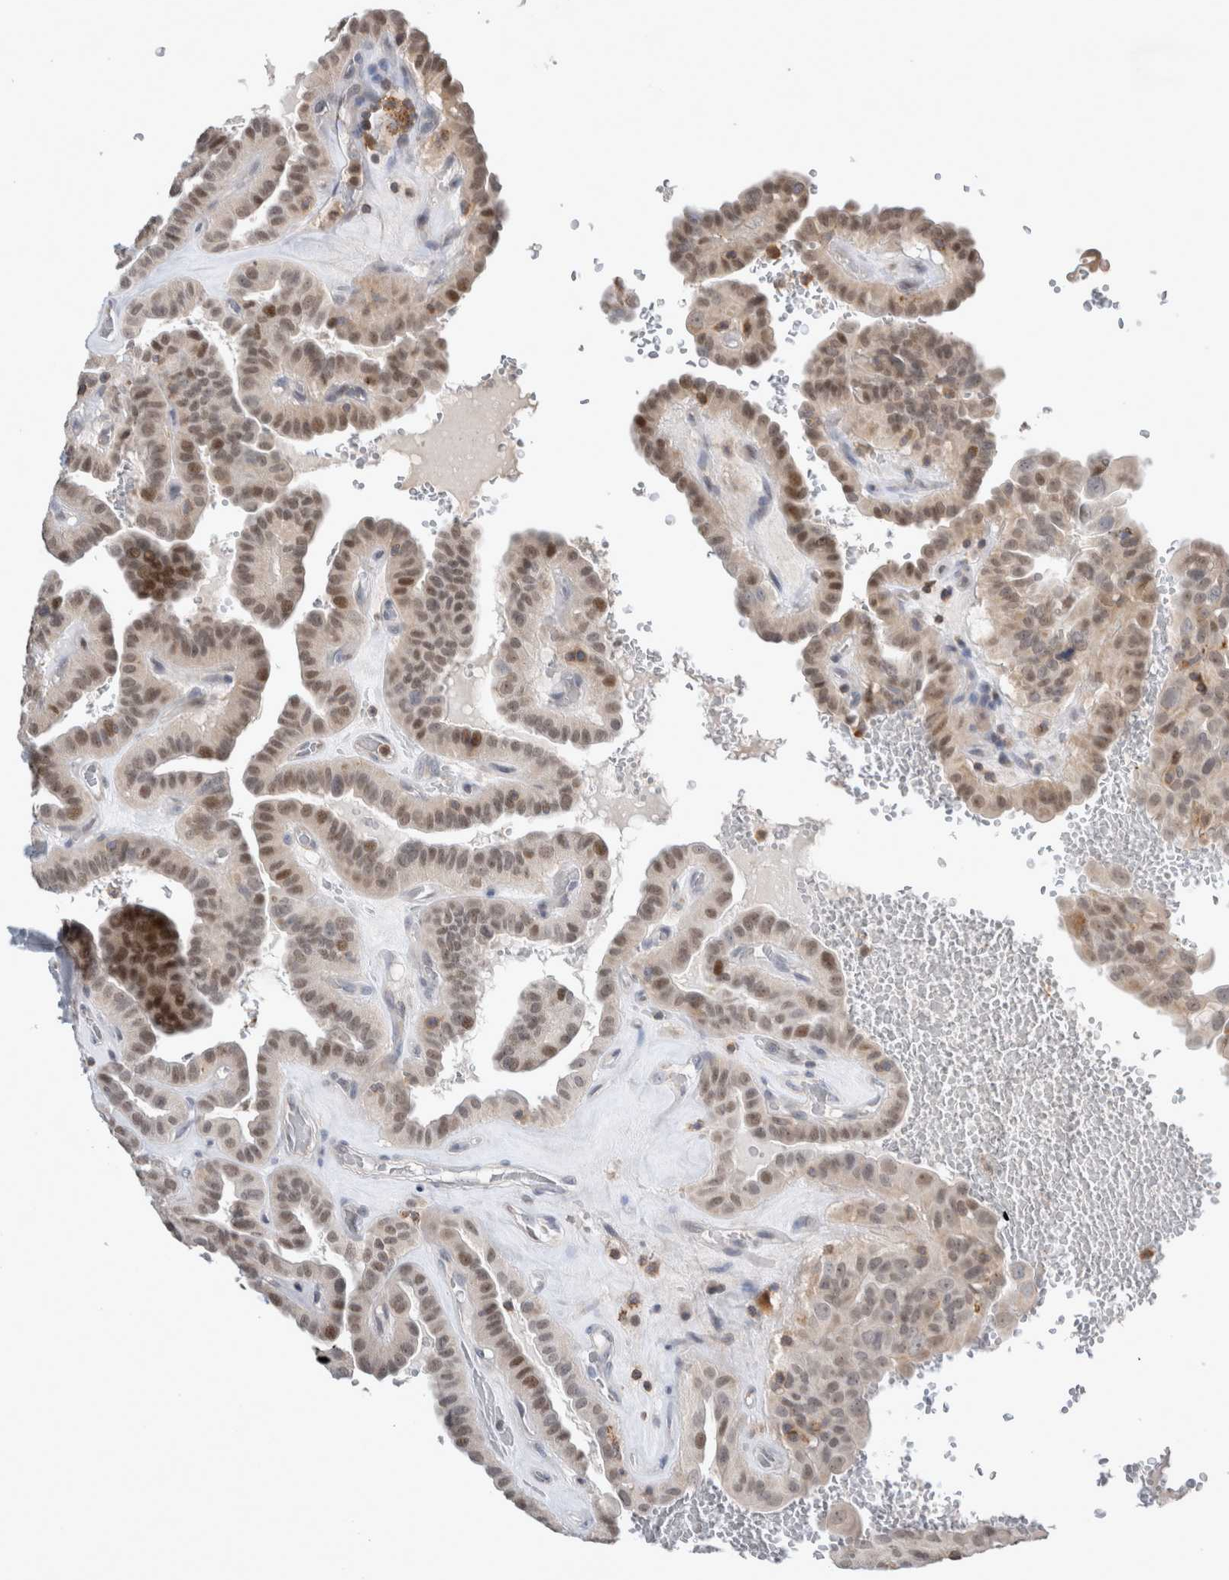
{"staining": {"intensity": "moderate", "quantity": "<25%", "location": "nuclear"}, "tissue": "thyroid cancer", "cell_type": "Tumor cells", "image_type": "cancer", "snomed": [{"axis": "morphology", "description": "Papillary adenocarcinoma, NOS"}, {"axis": "topography", "description": "Thyroid gland"}], "caption": "Immunohistochemistry of thyroid cancer demonstrates low levels of moderate nuclear staining in approximately <25% of tumor cells.", "gene": "AGMAT", "patient": {"sex": "male", "age": 77}}